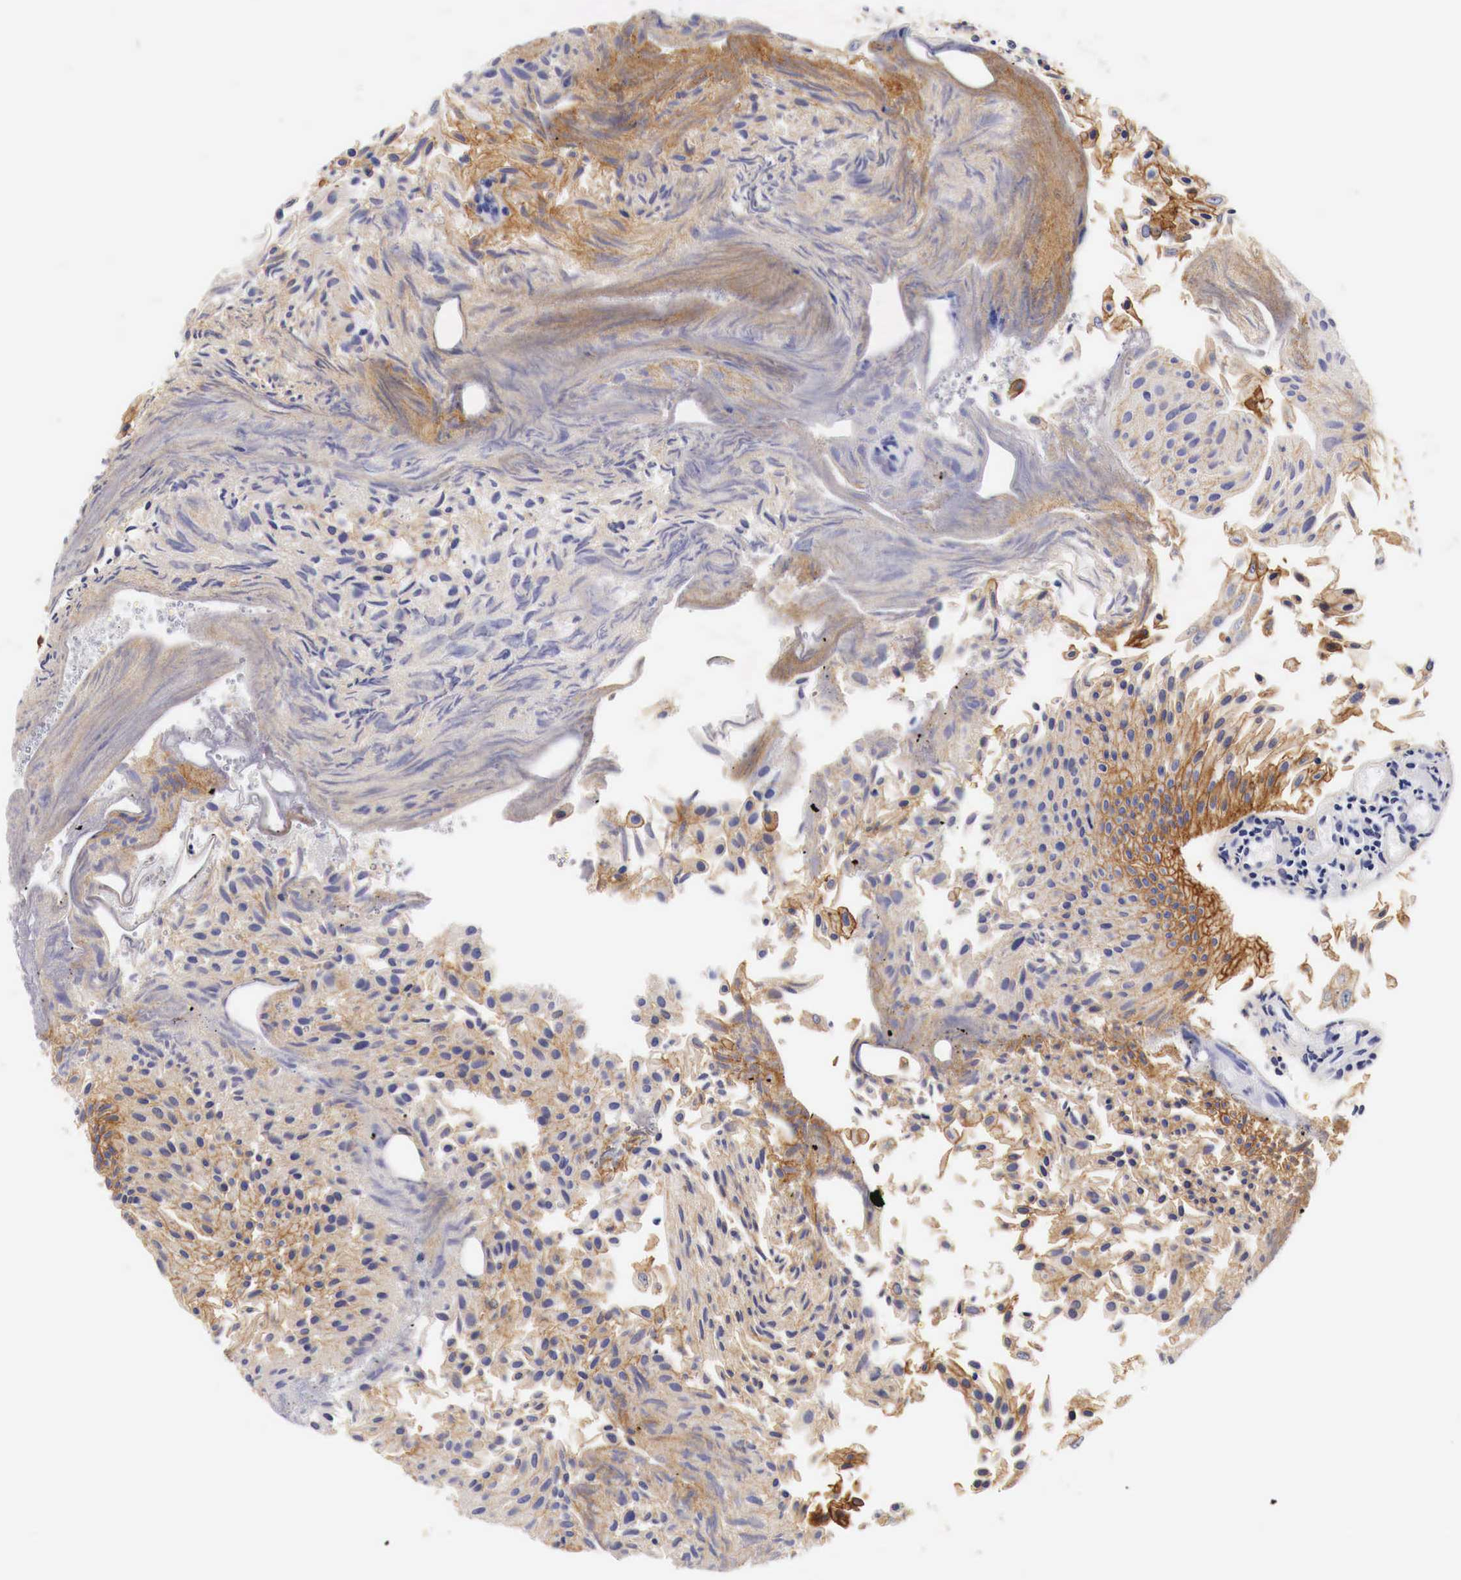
{"staining": {"intensity": "moderate", "quantity": ">75%", "location": "cytoplasmic/membranous"}, "tissue": "urothelial cancer", "cell_type": "Tumor cells", "image_type": "cancer", "snomed": [{"axis": "morphology", "description": "Urothelial carcinoma, Low grade"}, {"axis": "topography", "description": "Urinary bladder"}], "caption": "About >75% of tumor cells in urothelial cancer demonstrate moderate cytoplasmic/membranous protein staining as visualized by brown immunohistochemical staining.", "gene": "EGFR", "patient": {"sex": "male", "age": 86}}